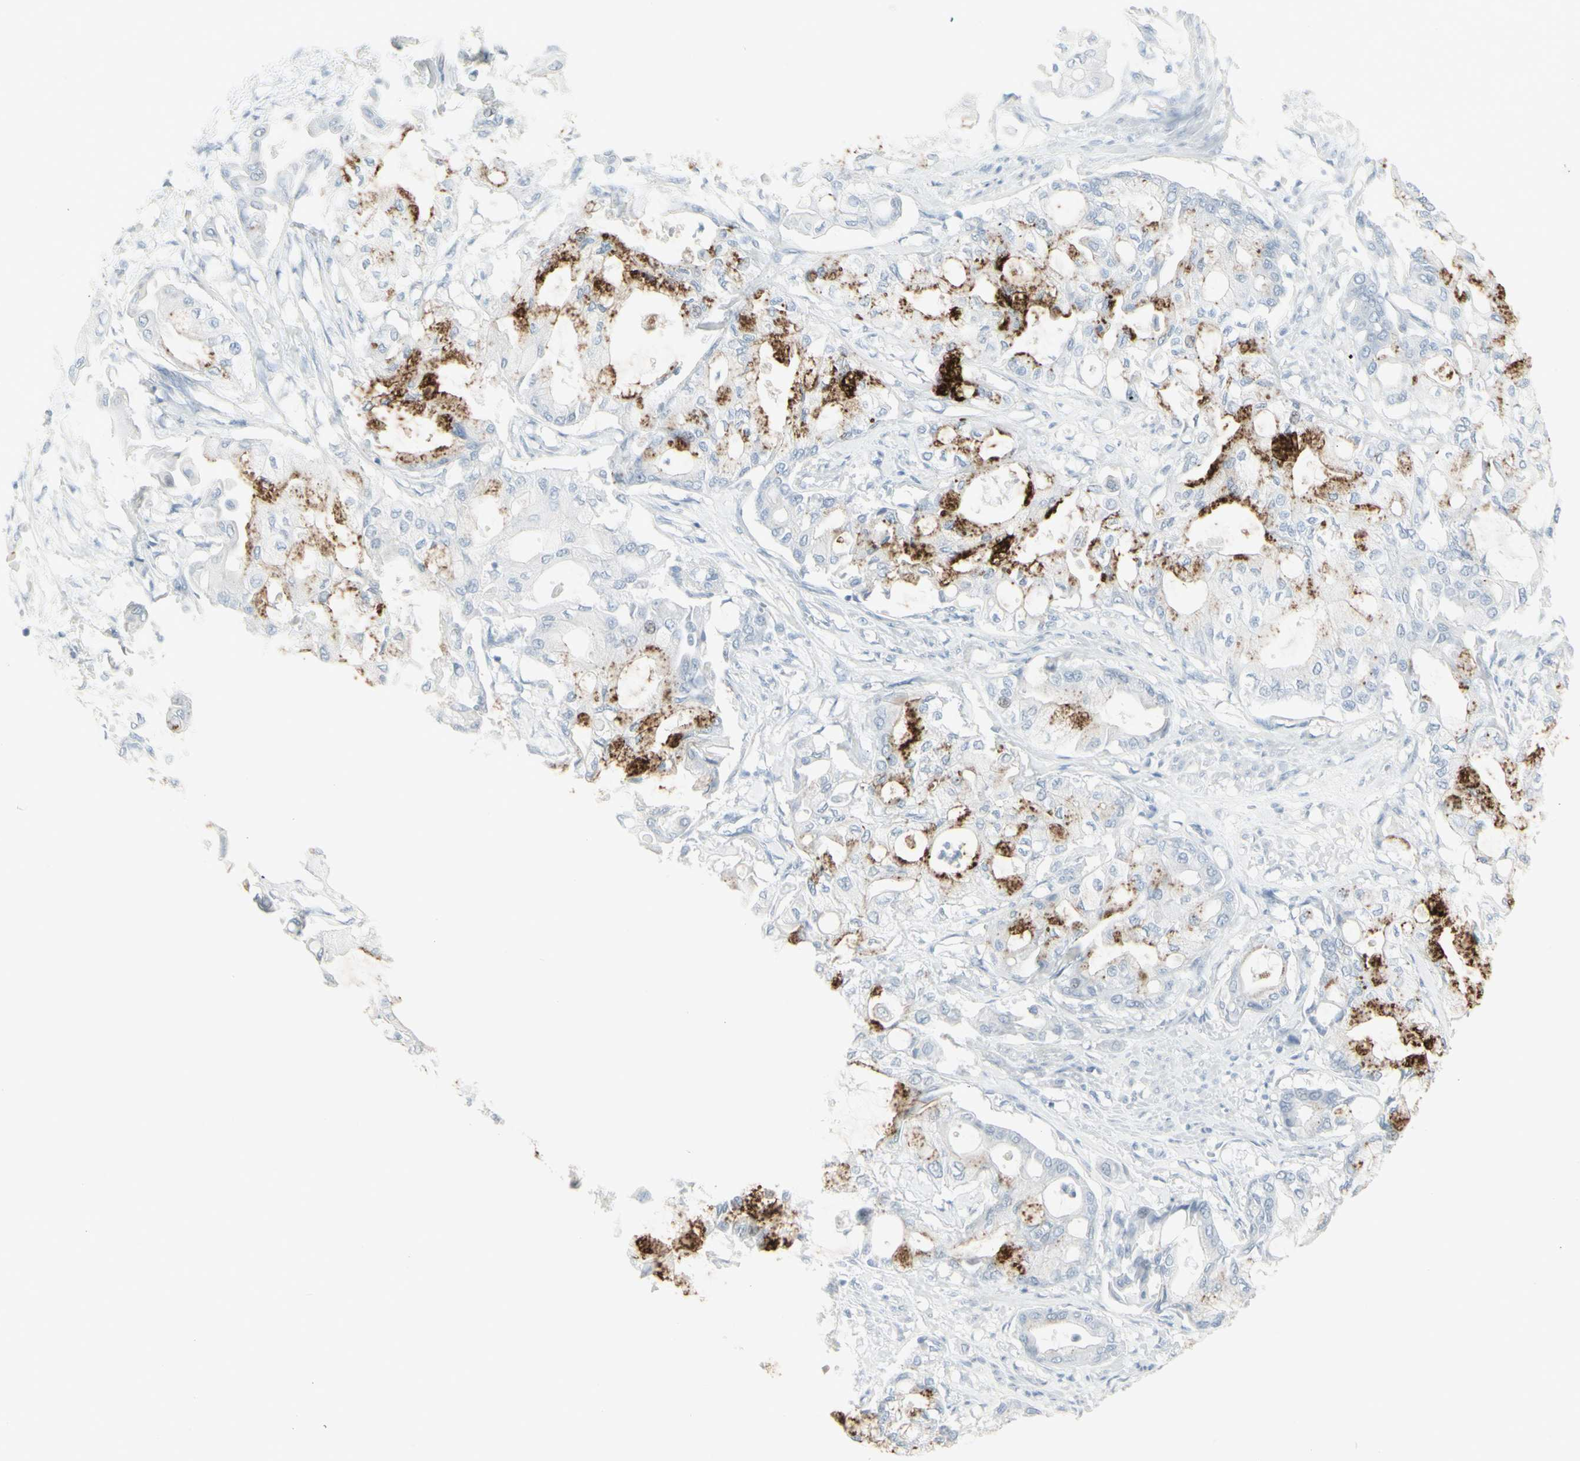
{"staining": {"intensity": "strong", "quantity": "25%-75%", "location": "cytoplasmic/membranous"}, "tissue": "pancreatic cancer", "cell_type": "Tumor cells", "image_type": "cancer", "snomed": [{"axis": "morphology", "description": "Adenocarcinoma, NOS"}, {"axis": "morphology", "description": "Adenocarcinoma, metastatic, NOS"}, {"axis": "topography", "description": "Lymph node"}, {"axis": "topography", "description": "Pancreas"}, {"axis": "topography", "description": "Duodenum"}], "caption": "Protein staining shows strong cytoplasmic/membranous staining in about 25%-75% of tumor cells in pancreatic cancer.", "gene": "YBX2", "patient": {"sex": "female", "age": 64}}